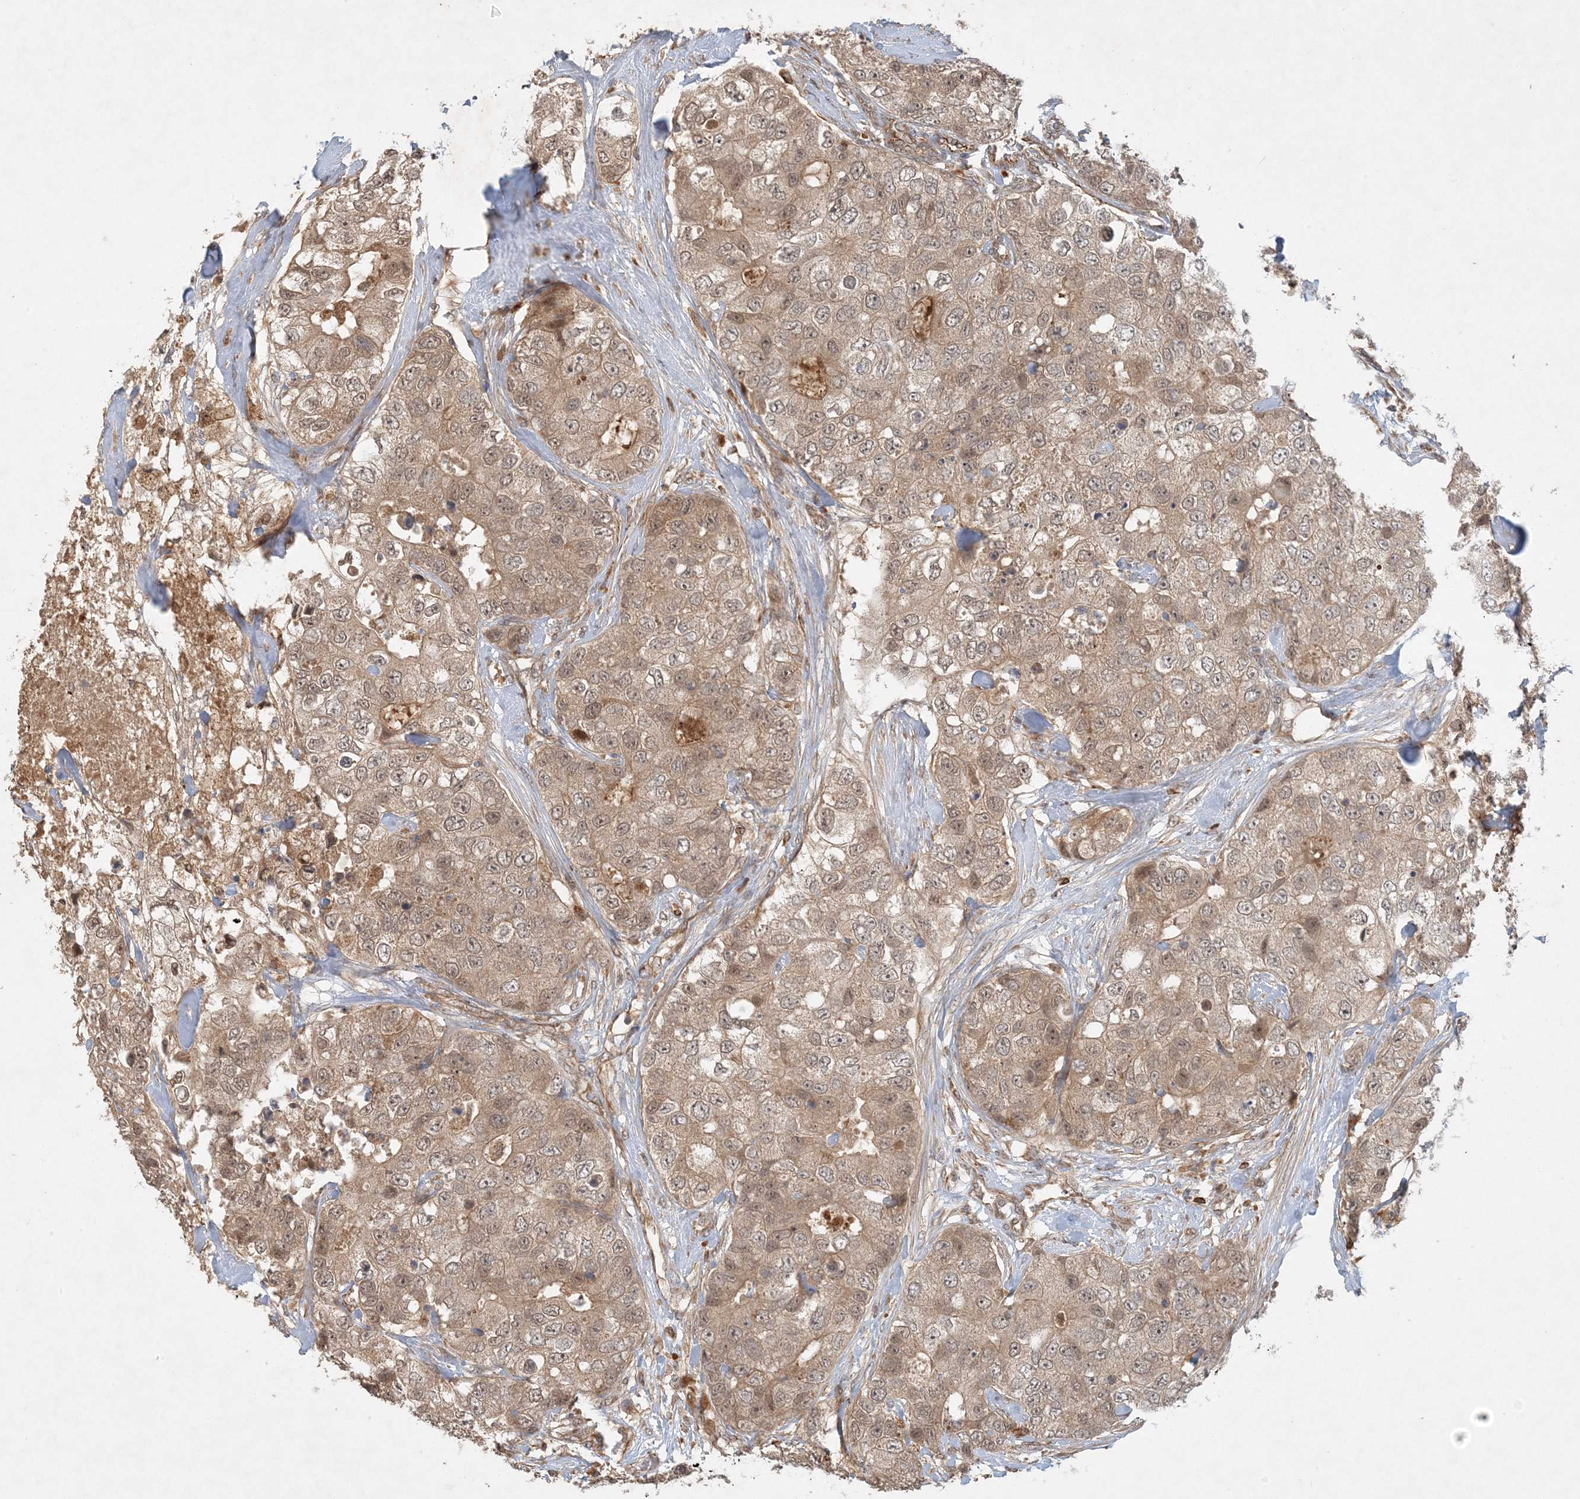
{"staining": {"intensity": "moderate", "quantity": ">75%", "location": "cytoplasmic/membranous,nuclear"}, "tissue": "breast cancer", "cell_type": "Tumor cells", "image_type": "cancer", "snomed": [{"axis": "morphology", "description": "Duct carcinoma"}, {"axis": "topography", "description": "Breast"}], "caption": "IHC photomicrograph of neoplastic tissue: breast cancer stained using immunohistochemistry (IHC) shows medium levels of moderate protein expression localized specifically in the cytoplasmic/membranous and nuclear of tumor cells, appearing as a cytoplasmic/membranous and nuclear brown color.", "gene": "ZCCHC4", "patient": {"sex": "female", "age": 62}}